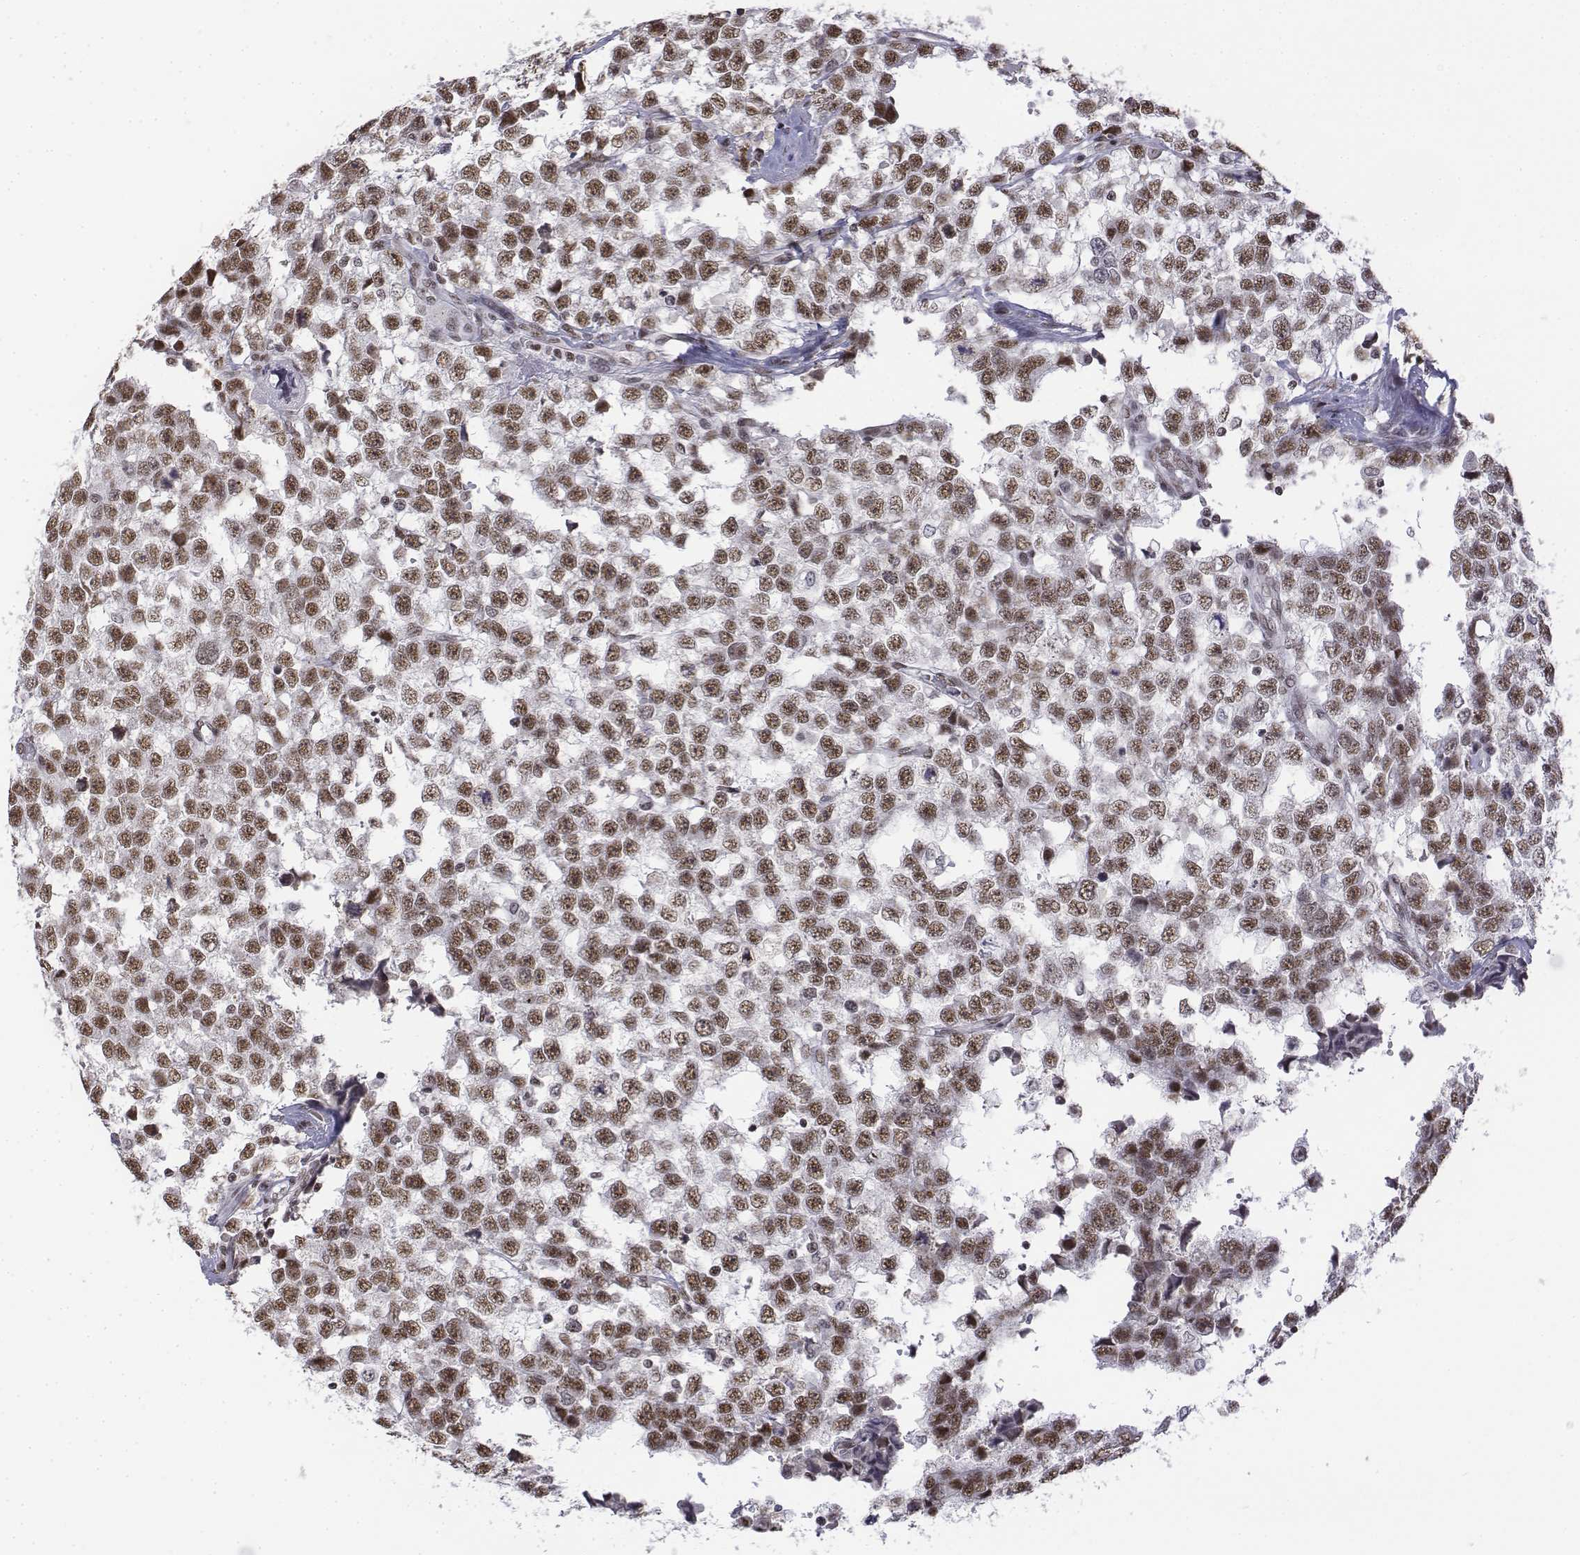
{"staining": {"intensity": "moderate", "quantity": ">75%", "location": "nuclear"}, "tissue": "testis cancer", "cell_type": "Tumor cells", "image_type": "cancer", "snomed": [{"axis": "morphology", "description": "Seminoma, NOS"}, {"axis": "topography", "description": "Testis"}], "caption": "Tumor cells demonstrate medium levels of moderate nuclear positivity in approximately >75% of cells in human testis cancer (seminoma).", "gene": "SETD1A", "patient": {"sex": "male", "age": 34}}